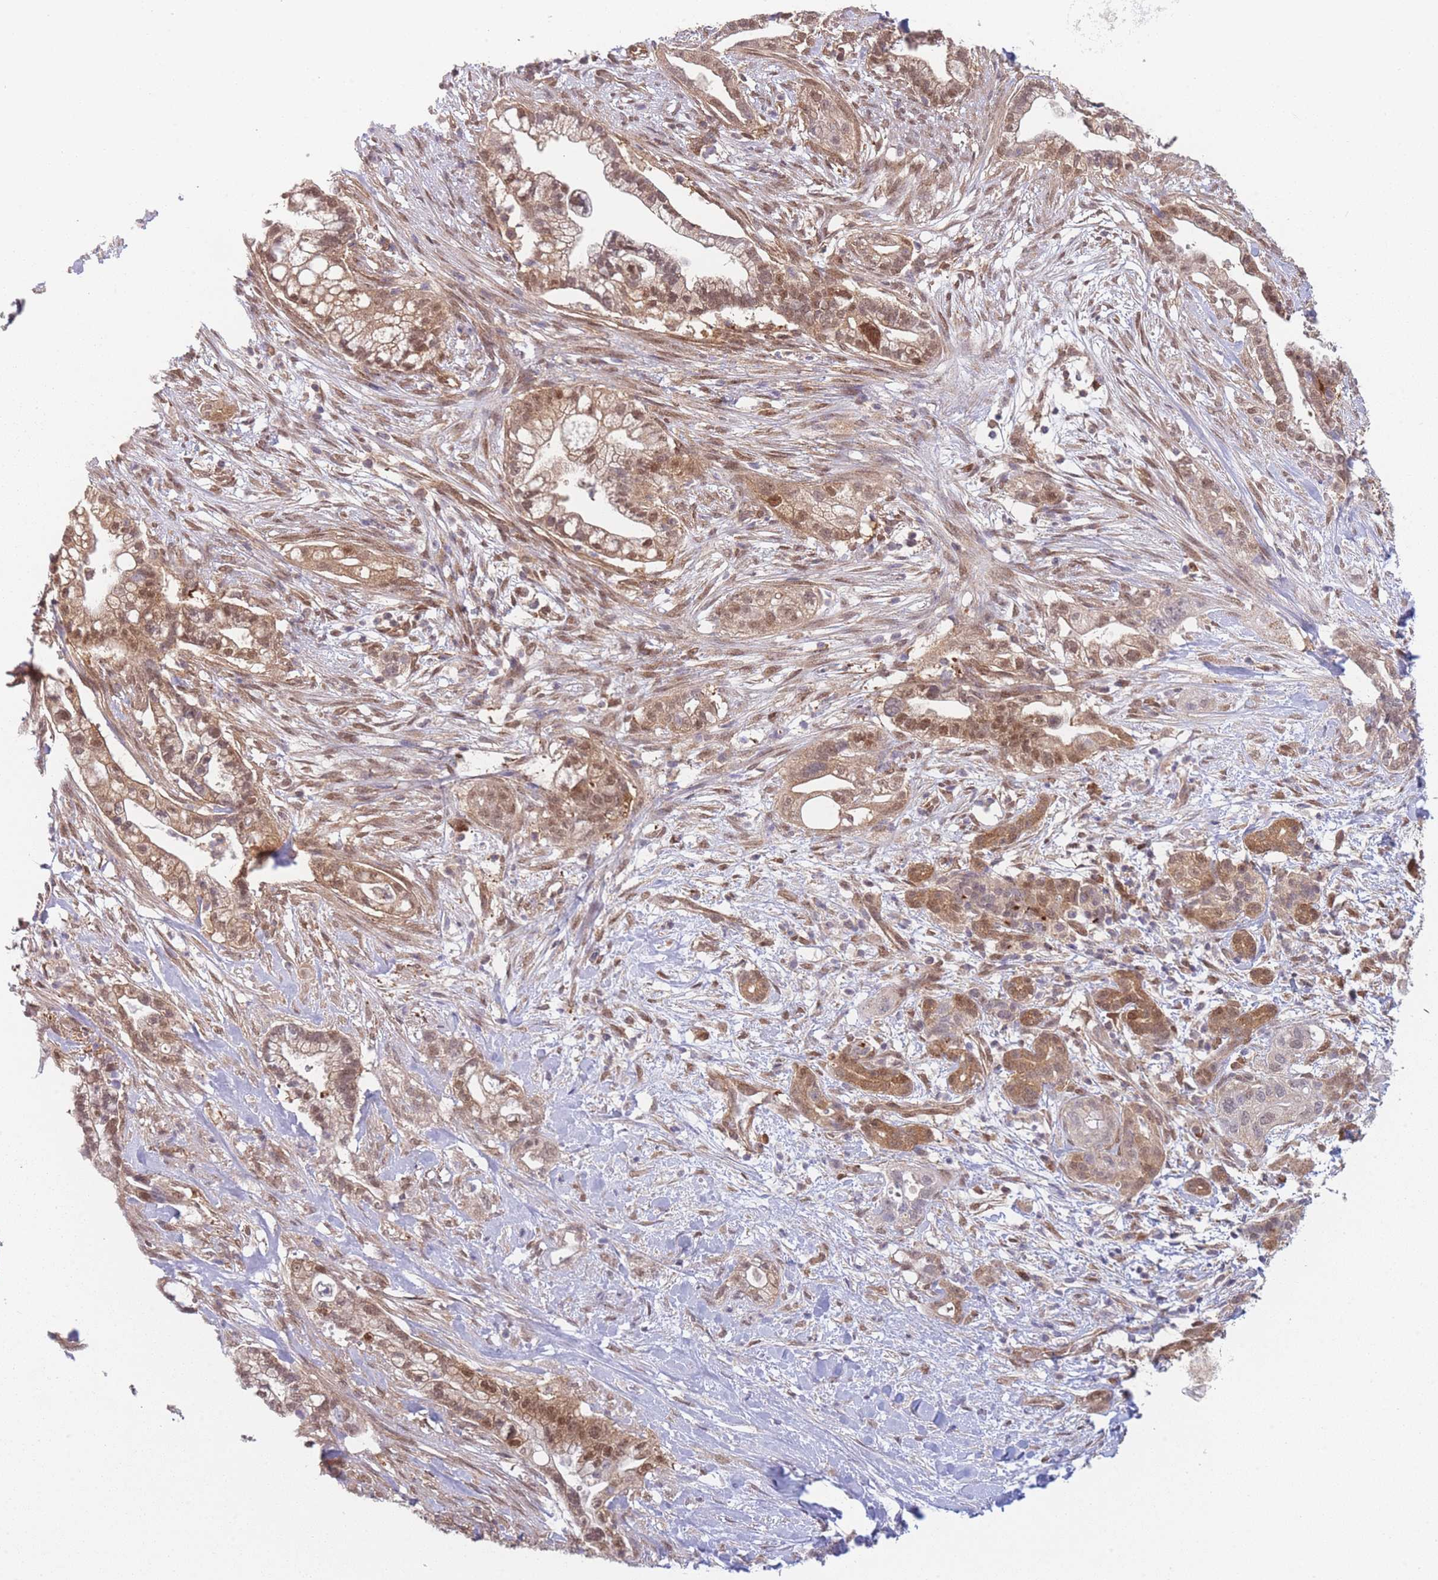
{"staining": {"intensity": "moderate", "quantity": ">75%", "location": "cytoplasmic/membranous,nuclear"}, "tissue": "pancreatic cancer", "cell_type": "Tumor cells", "image_type": "cancer", "snomed": [{"axis": "morphology", "description": "Adenocarcinoma, NOS"}, {"axis": "topography", "description": "Pancreas"}], "caption": "Adenocarcinoma (pancreatic) tissue displays moderate cytoplasmic/membranous and nuclear staining in about >75% of tumor cells, visualized by immunohistochemistry. (brown staining indicates protein expression, while blue staining denotes nuclei).", "gene": "MRI1", "patient": {"sex": "male", "age": 44}}